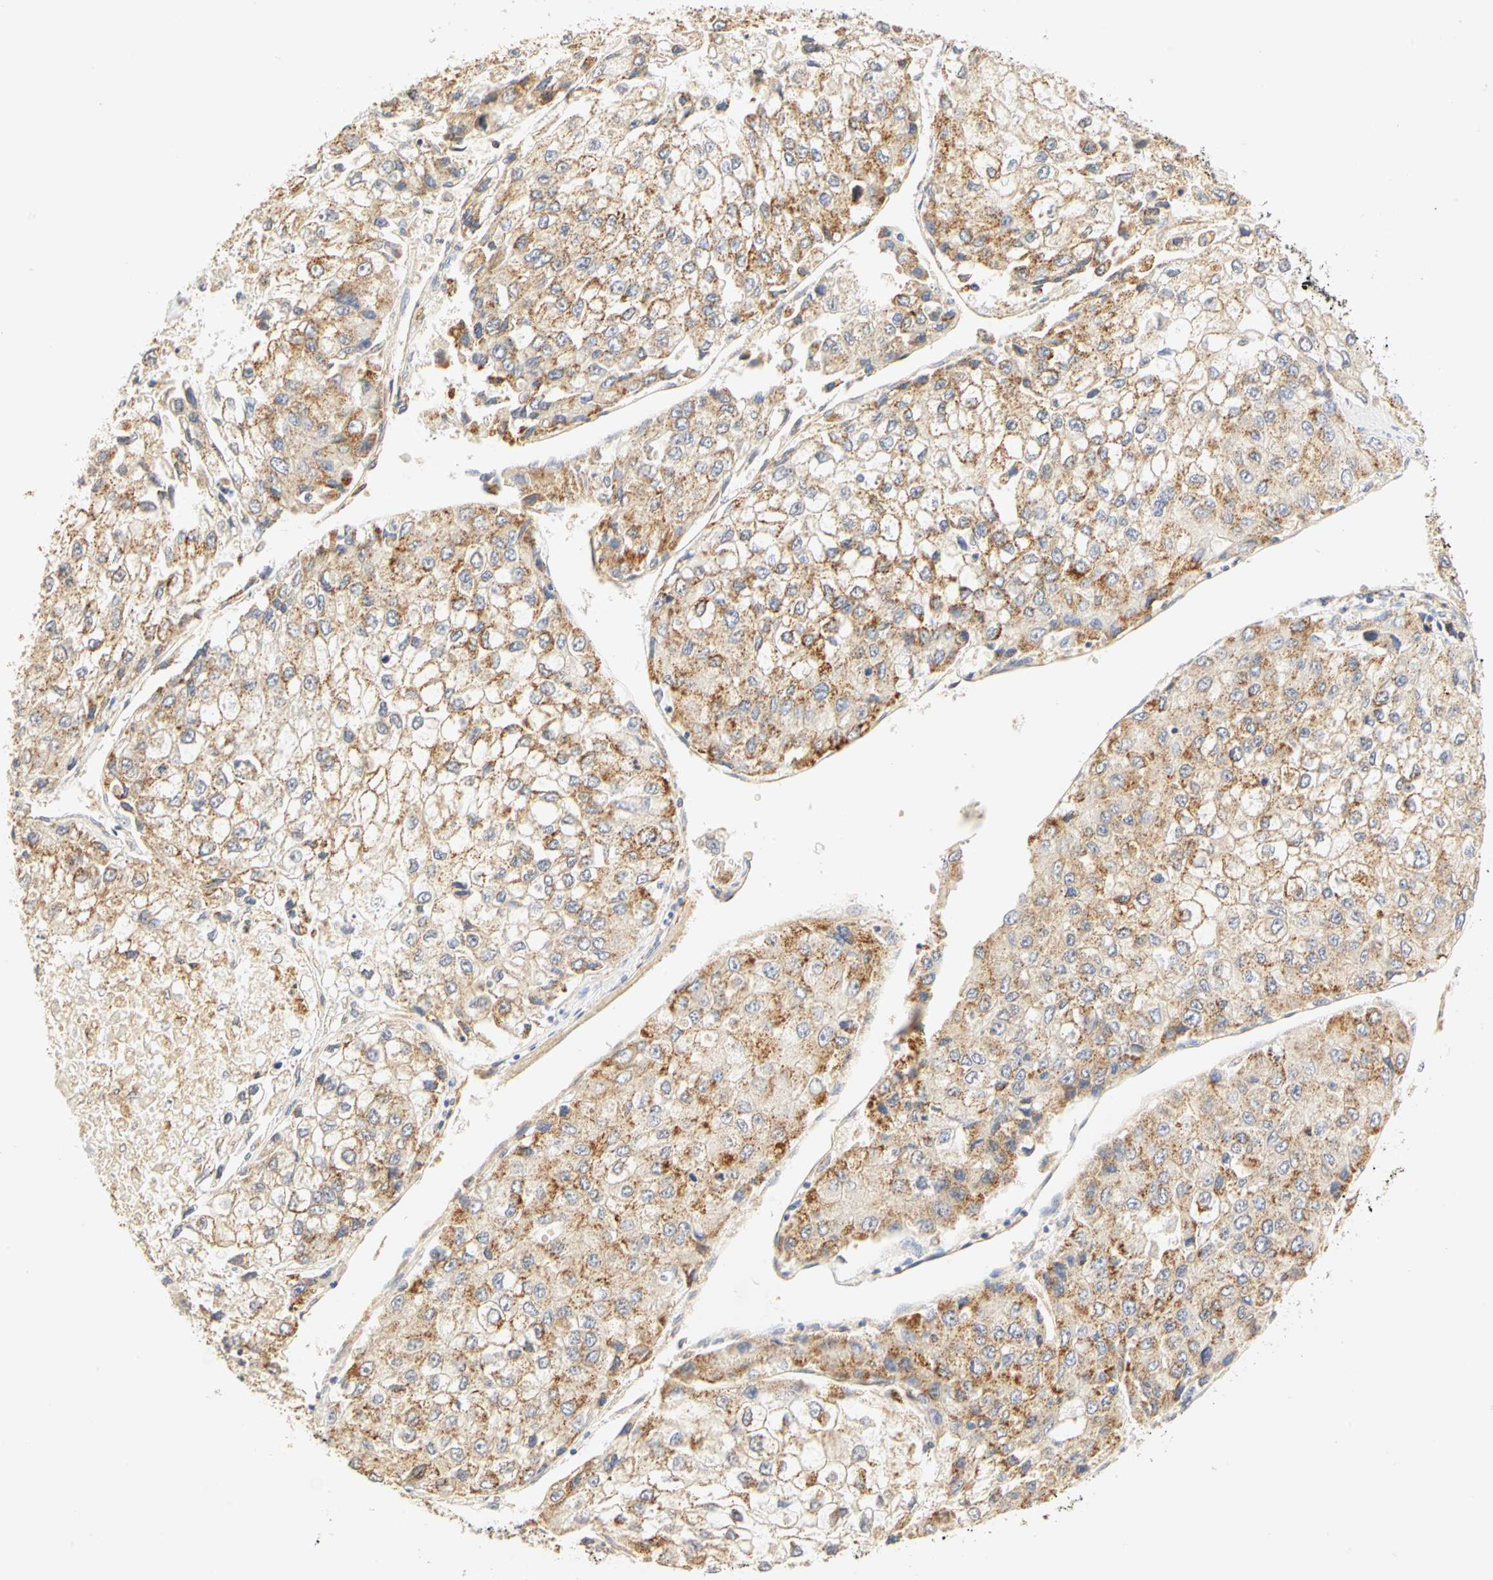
{"staining": {"intensity": "moderate", "quantity": ">75%", "location": "cytoplasmic/membranous"}, "tissue": "liver cancer", "cell_type": "Tumor cells", "image_type": "cancer", "snomed": [{"axis": "morphology", "description": "Carcinoma, Hepatocellular, NOS"}, {"axis": "topography", "description": "Liver"}], "caption": "Liver cancer was stained to show a protein in brown. There is medium levels of moderate cytoplasmic/membranous positivity in approximately >75% of tumor cells.", "gene": "GNRH2", "patient": {"sex": "female", "age": 66}}